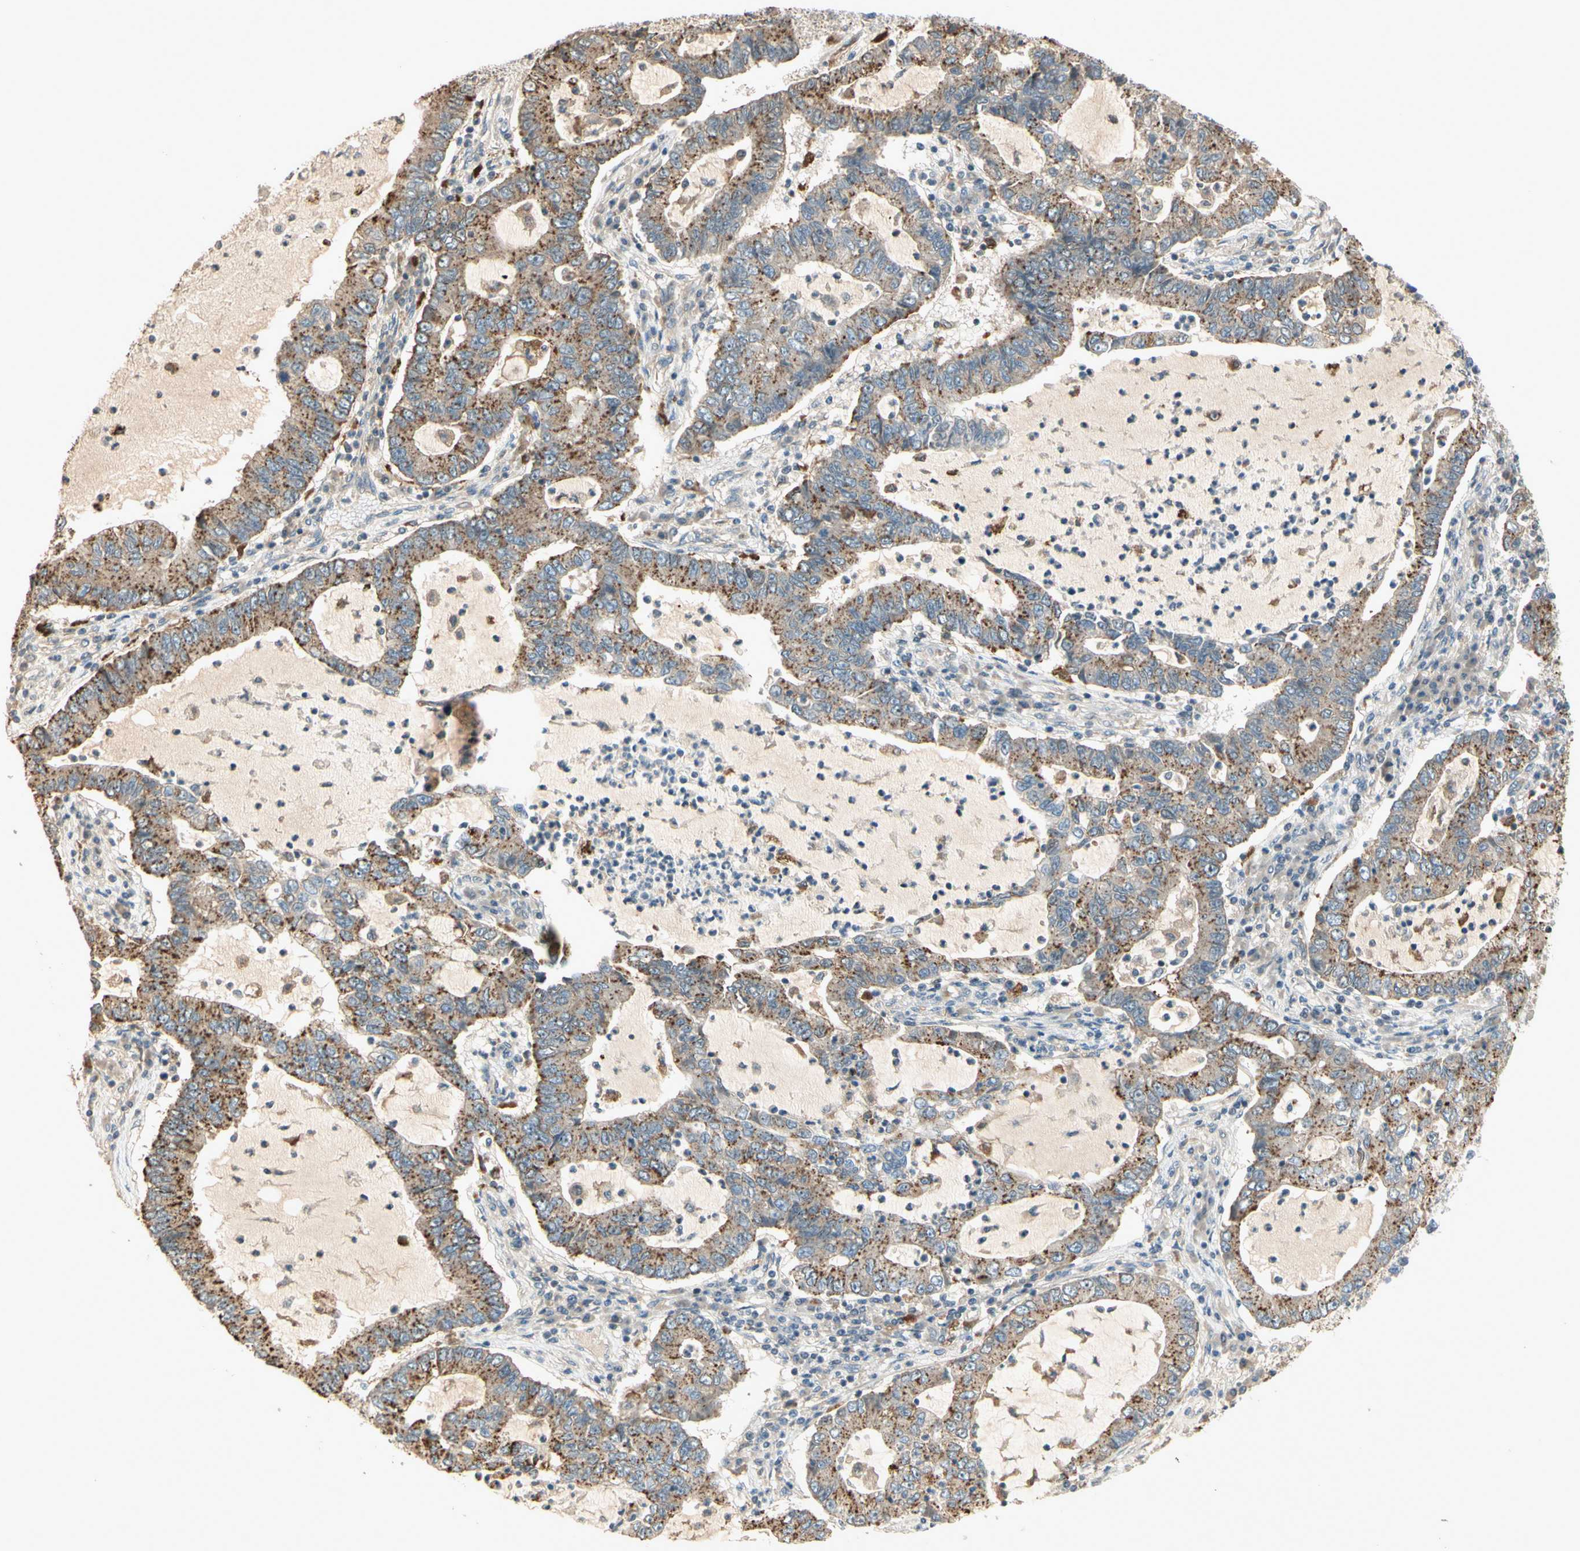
{"staining": {"intensity": "weak", "quantity": ">75%", "location": "cytoplasmic/membranous"}, "tissue": "lung cancer", "cell_type": "Tumor cells", "image_type": "cancer", "snomed": [{"axis": "morphology", "description": "Adenocarcinoma, NOS"}, {"axis": "topography", "description": "Lung"}], "caption": "Immunohistochemical staining of human adenocarcinoma (lung) exhibits weak cytoplasmic/membranous protein positivity in approximately >75% of tumor cells. (IHC, brightfield microscopy, high magnification).", "gene": "NFYA", "patient": {"sex": "female", "age": 51}}